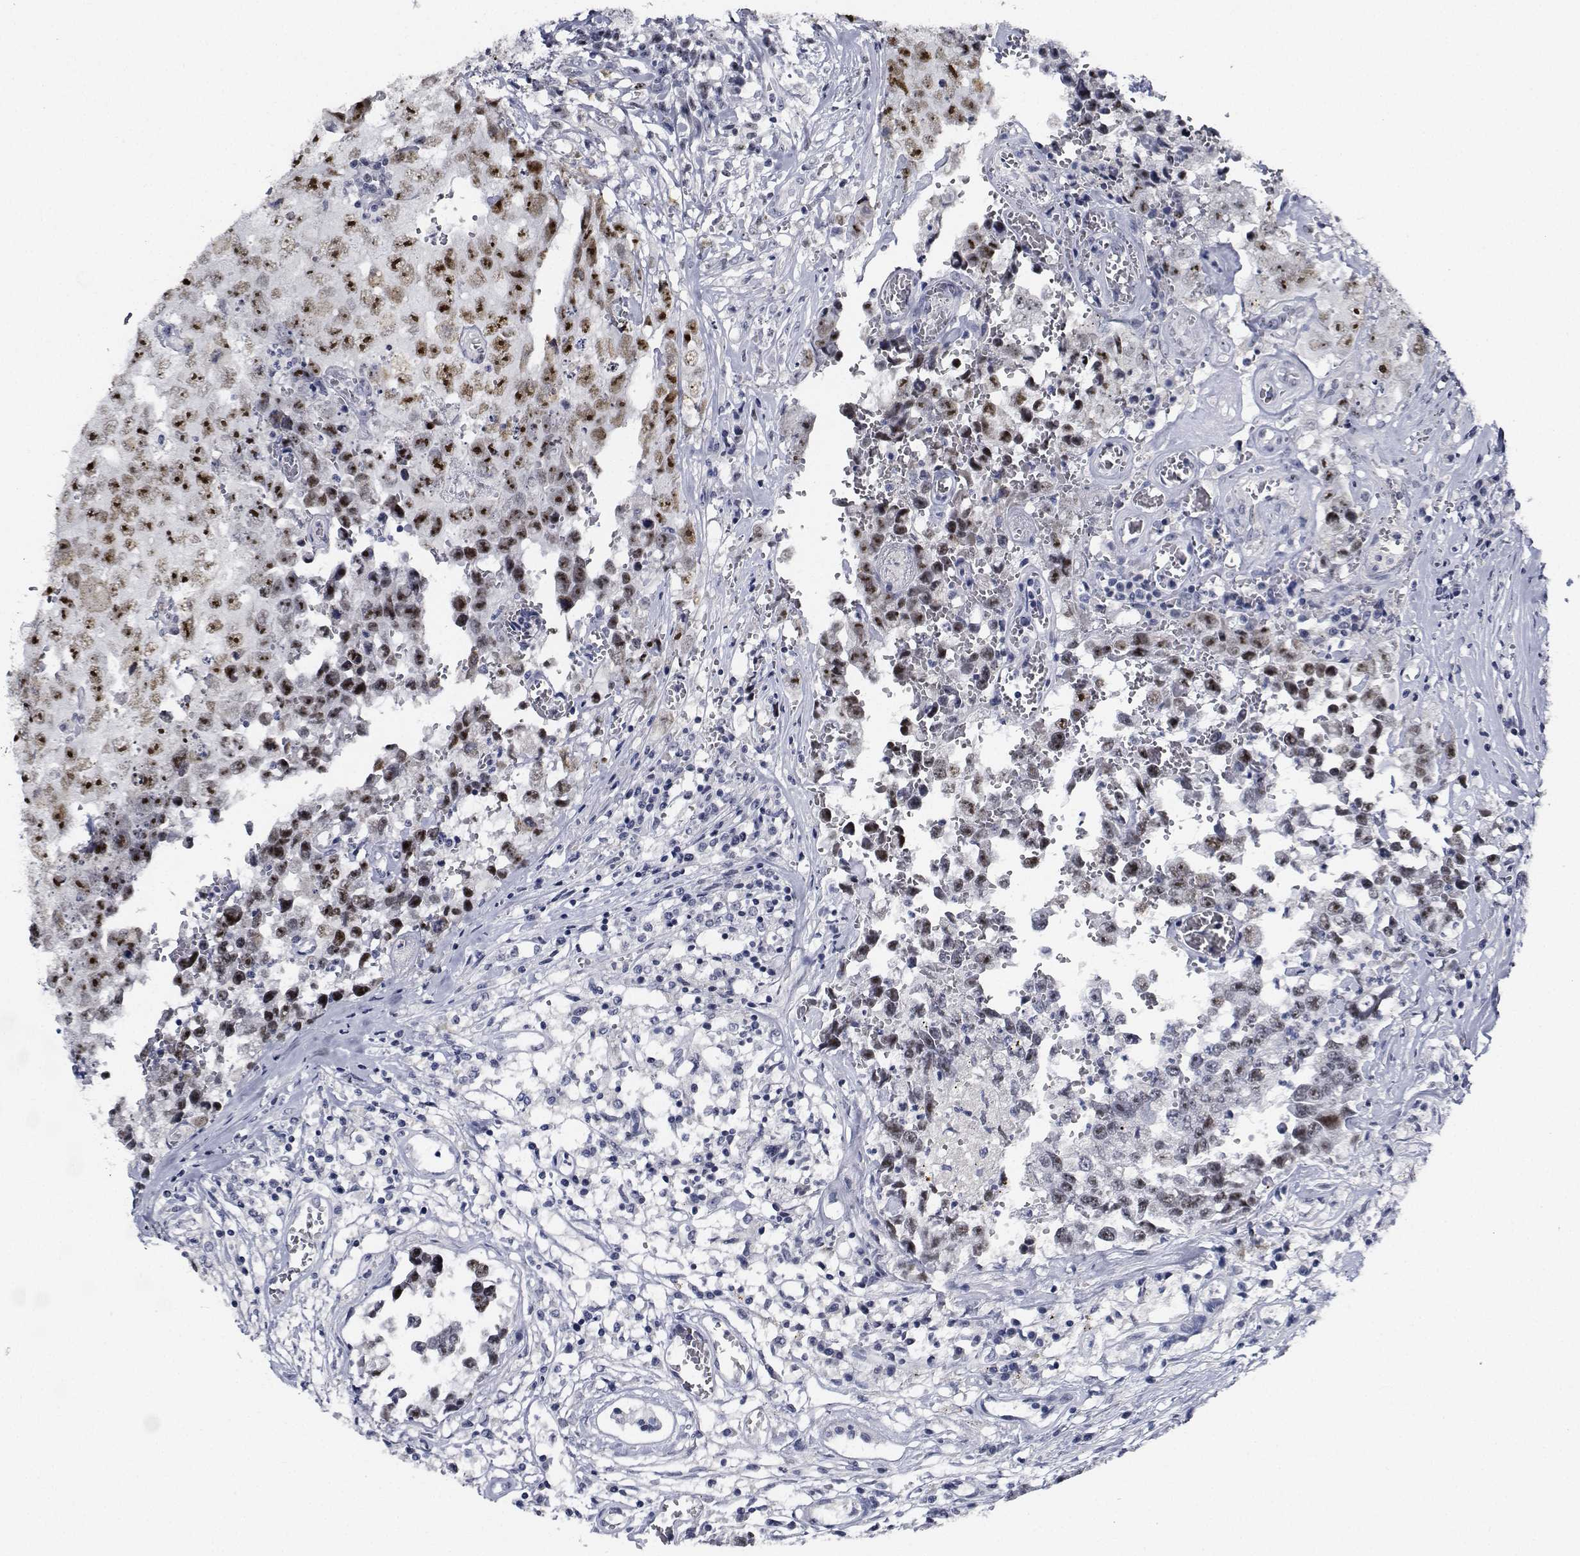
{"staining": {"intensity": "moderate", "quantity": ">75%", "location": "nuclear"}, "tissue": "testis cancer", "cell_type": "Tumor cells", "image_type": "cancer", "snomed": [{"axis": "morphology", "description": "Carcinoma, Embryonal, NOS"}, {"axis": "topography", "description": "Testis"}], "caption": "IHC (DAB (3,3'-diaminobenzidine)) staining of human testis cancer reveals moderate nuclear protein positivity in about >75% of tumor cells.", "gene": "NVL", "patient": {"sex": "male", "age": 36}}